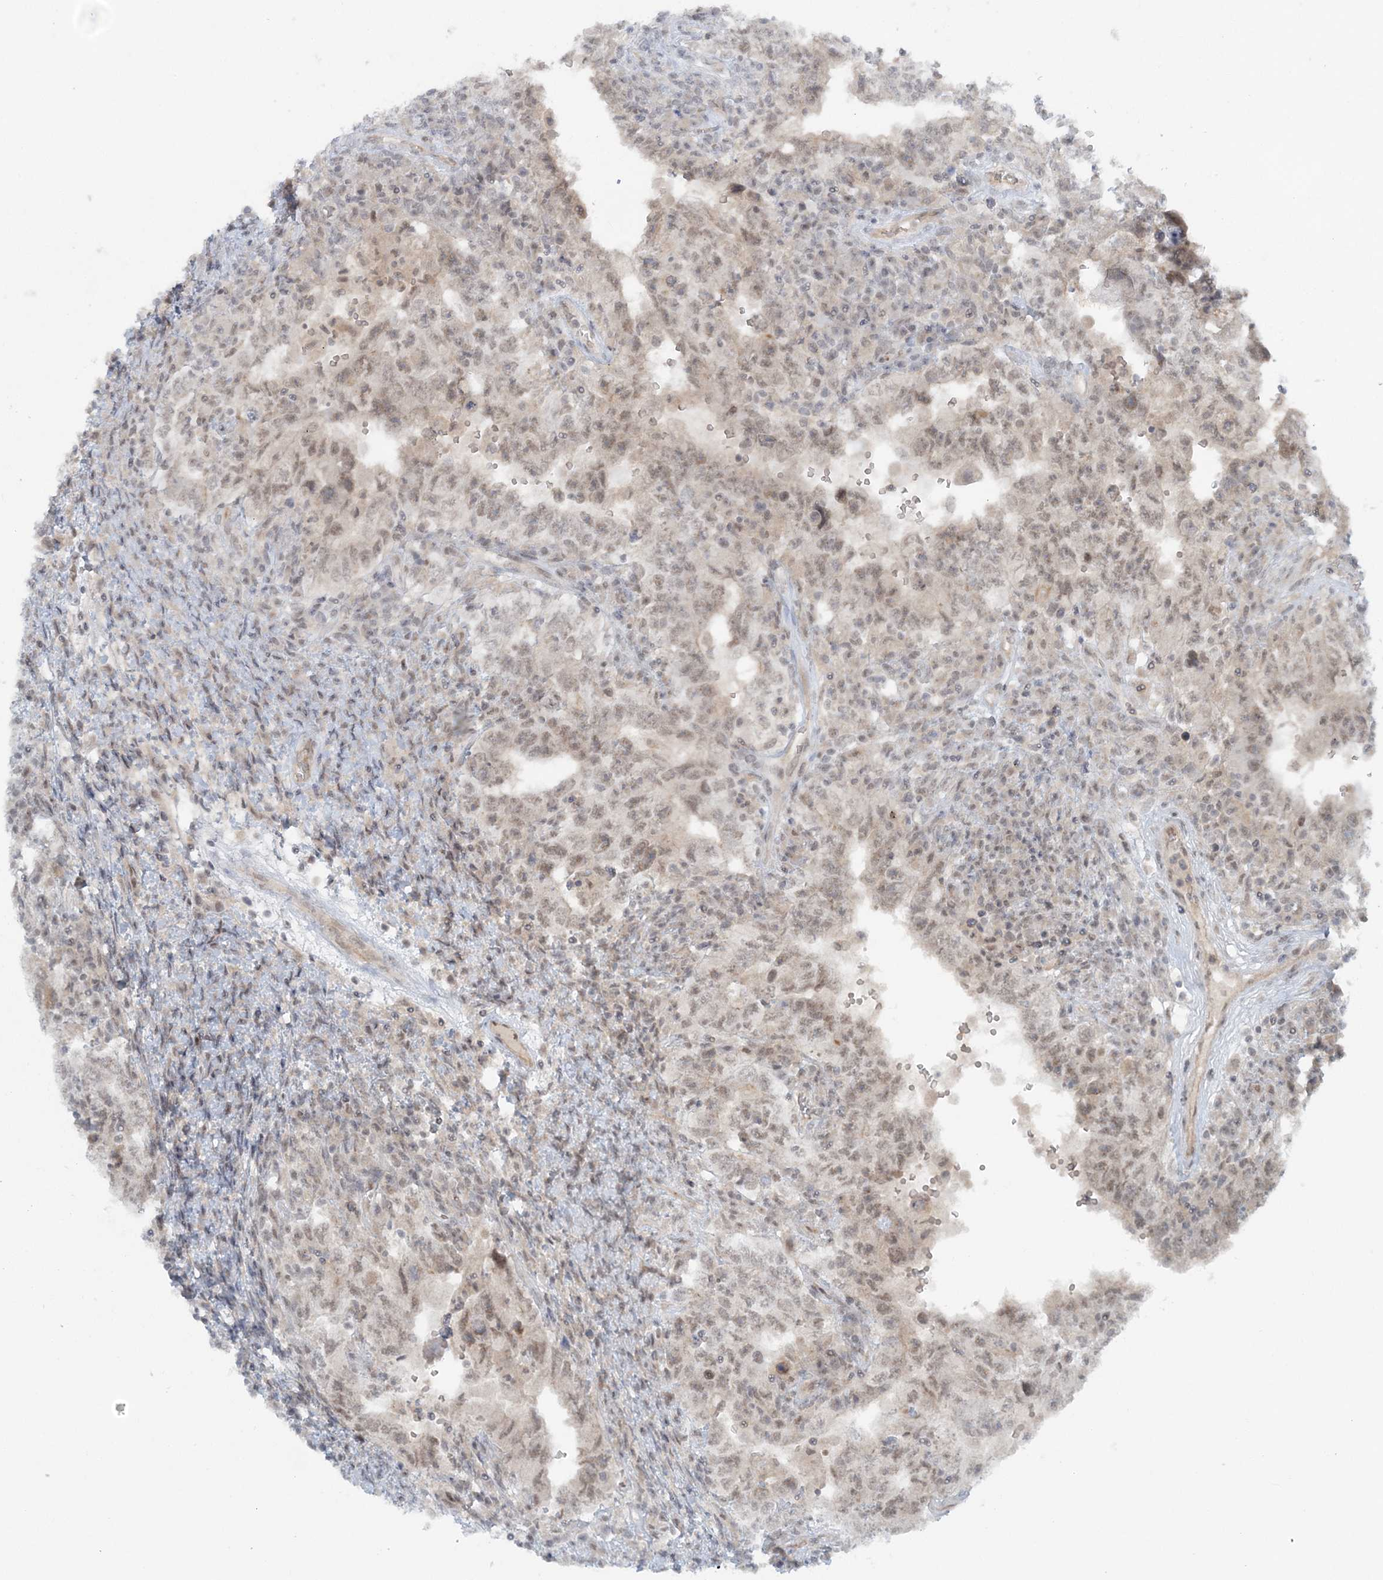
{"staining": {"intensity": "weak", "quantity": "25%-75%", "location": "nuclear"}, "tissue": "testis cancer", "cell_type": "Tumor cells", "image_type": "cancer", "snomed": [{"axis": "morphology", "description": "Carcinoma, Embryonal, NOS"}, {"axis": "topography", "description": "Testis"}], "caption": "The micrograph exhibits immunohistochemical staining of embryonal carcinoma (testis). There is weak nuclear positivity is present in approximately 25%-75% of tumor cells. The staining was performed using DAB (3,3'-diaminobenzidine) to visualize the protein expression in brown, while the nuclei were stained in blue with hematoxylin (Magnification: 20x).", "gene": "ATP11A", "patient": {"sex": "male", "age": 26}}